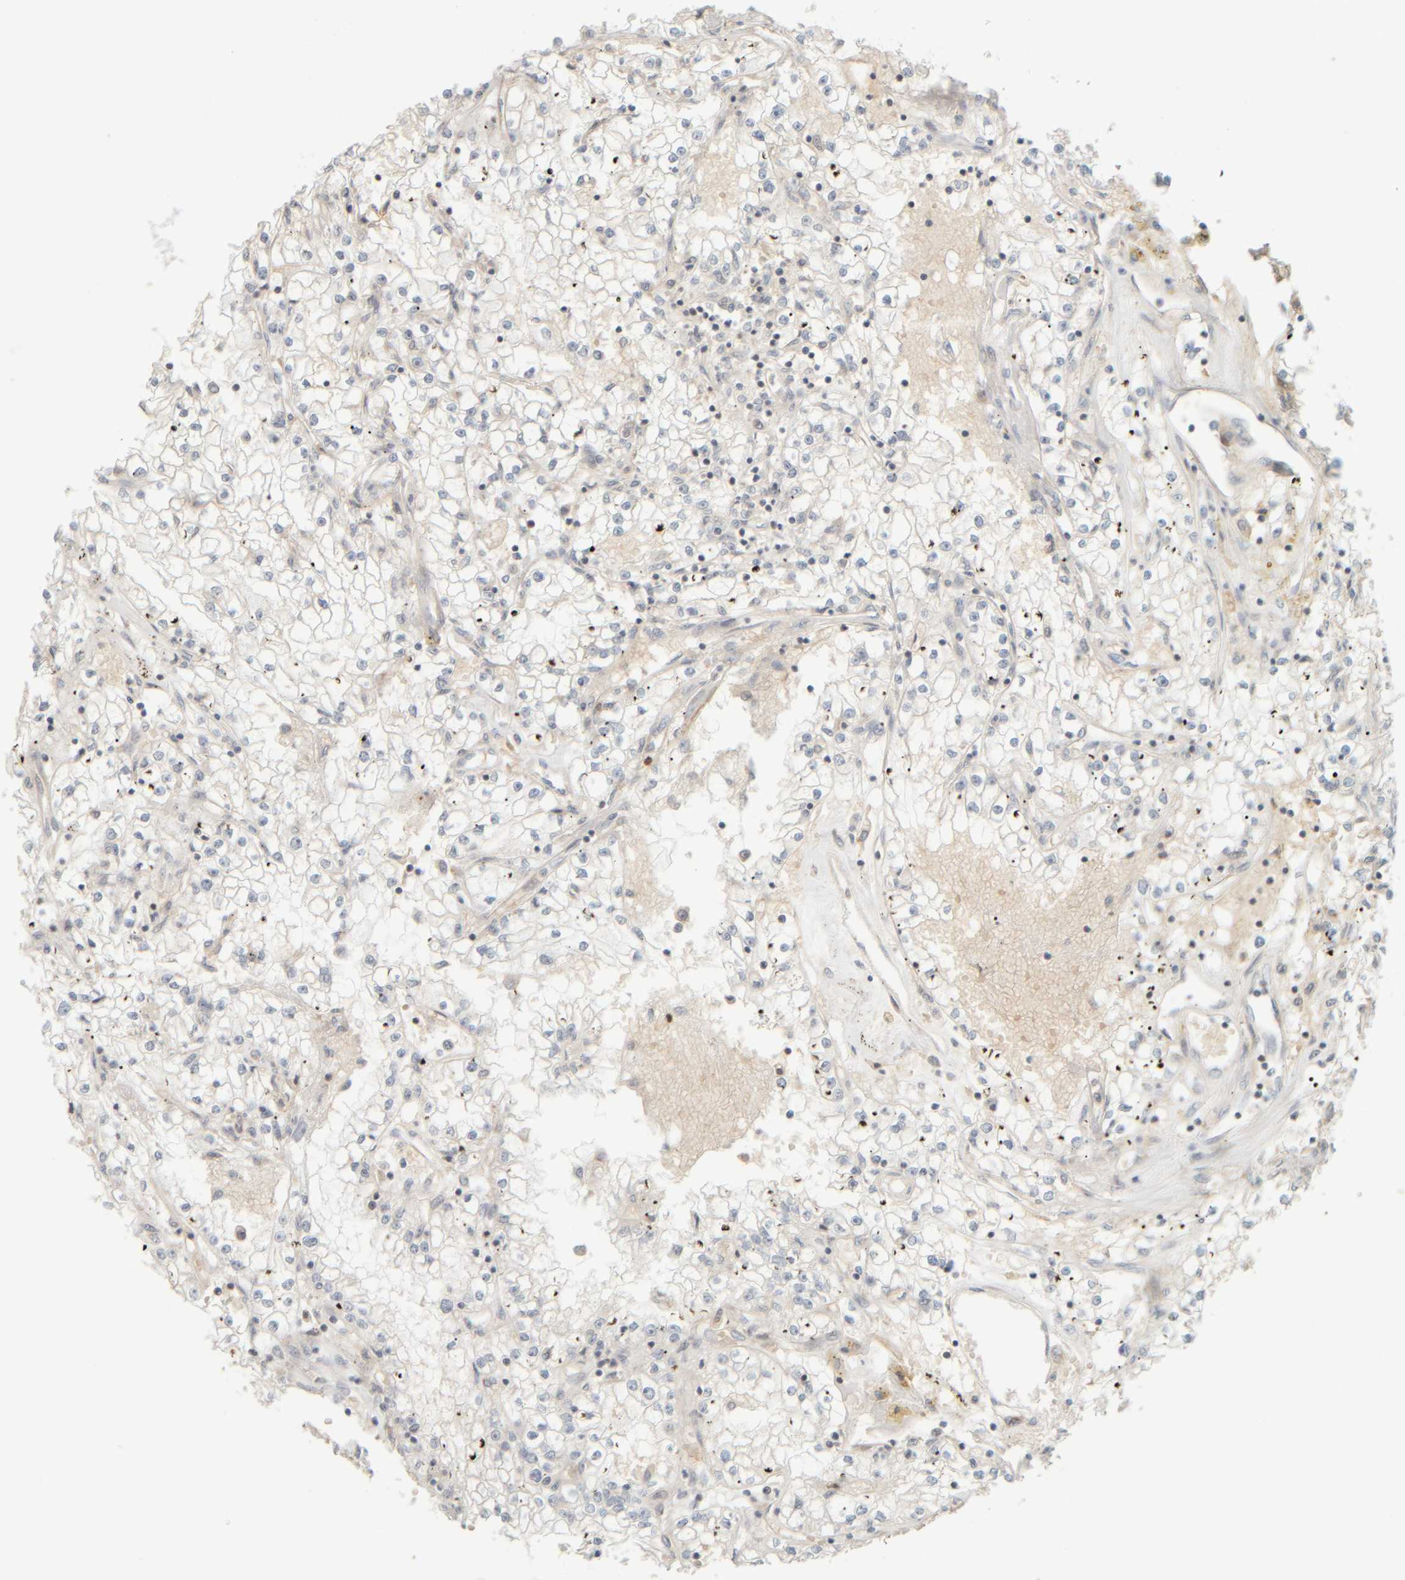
{"staining": {"intensity": "negative", "quantity": "none", "location": "none"}, "tissue": "renal cancer", "cell_type": "Tumor cells", "image_type": "cancer", "snomed": [{"axis": "morphology", "description": "Adenocarcinoma, NOS"}, {"axis": "topography", "description": "Kidney"}], "caption": "Immunohistochemistry (IHC) histopathology image of neoplastic tissue: human renal cancer stained with DAB shows no significant protein expression in tumor cells.", "gene": "PTGES3L-AARSD1", "patient": {"sex": "male", "age": 56}}